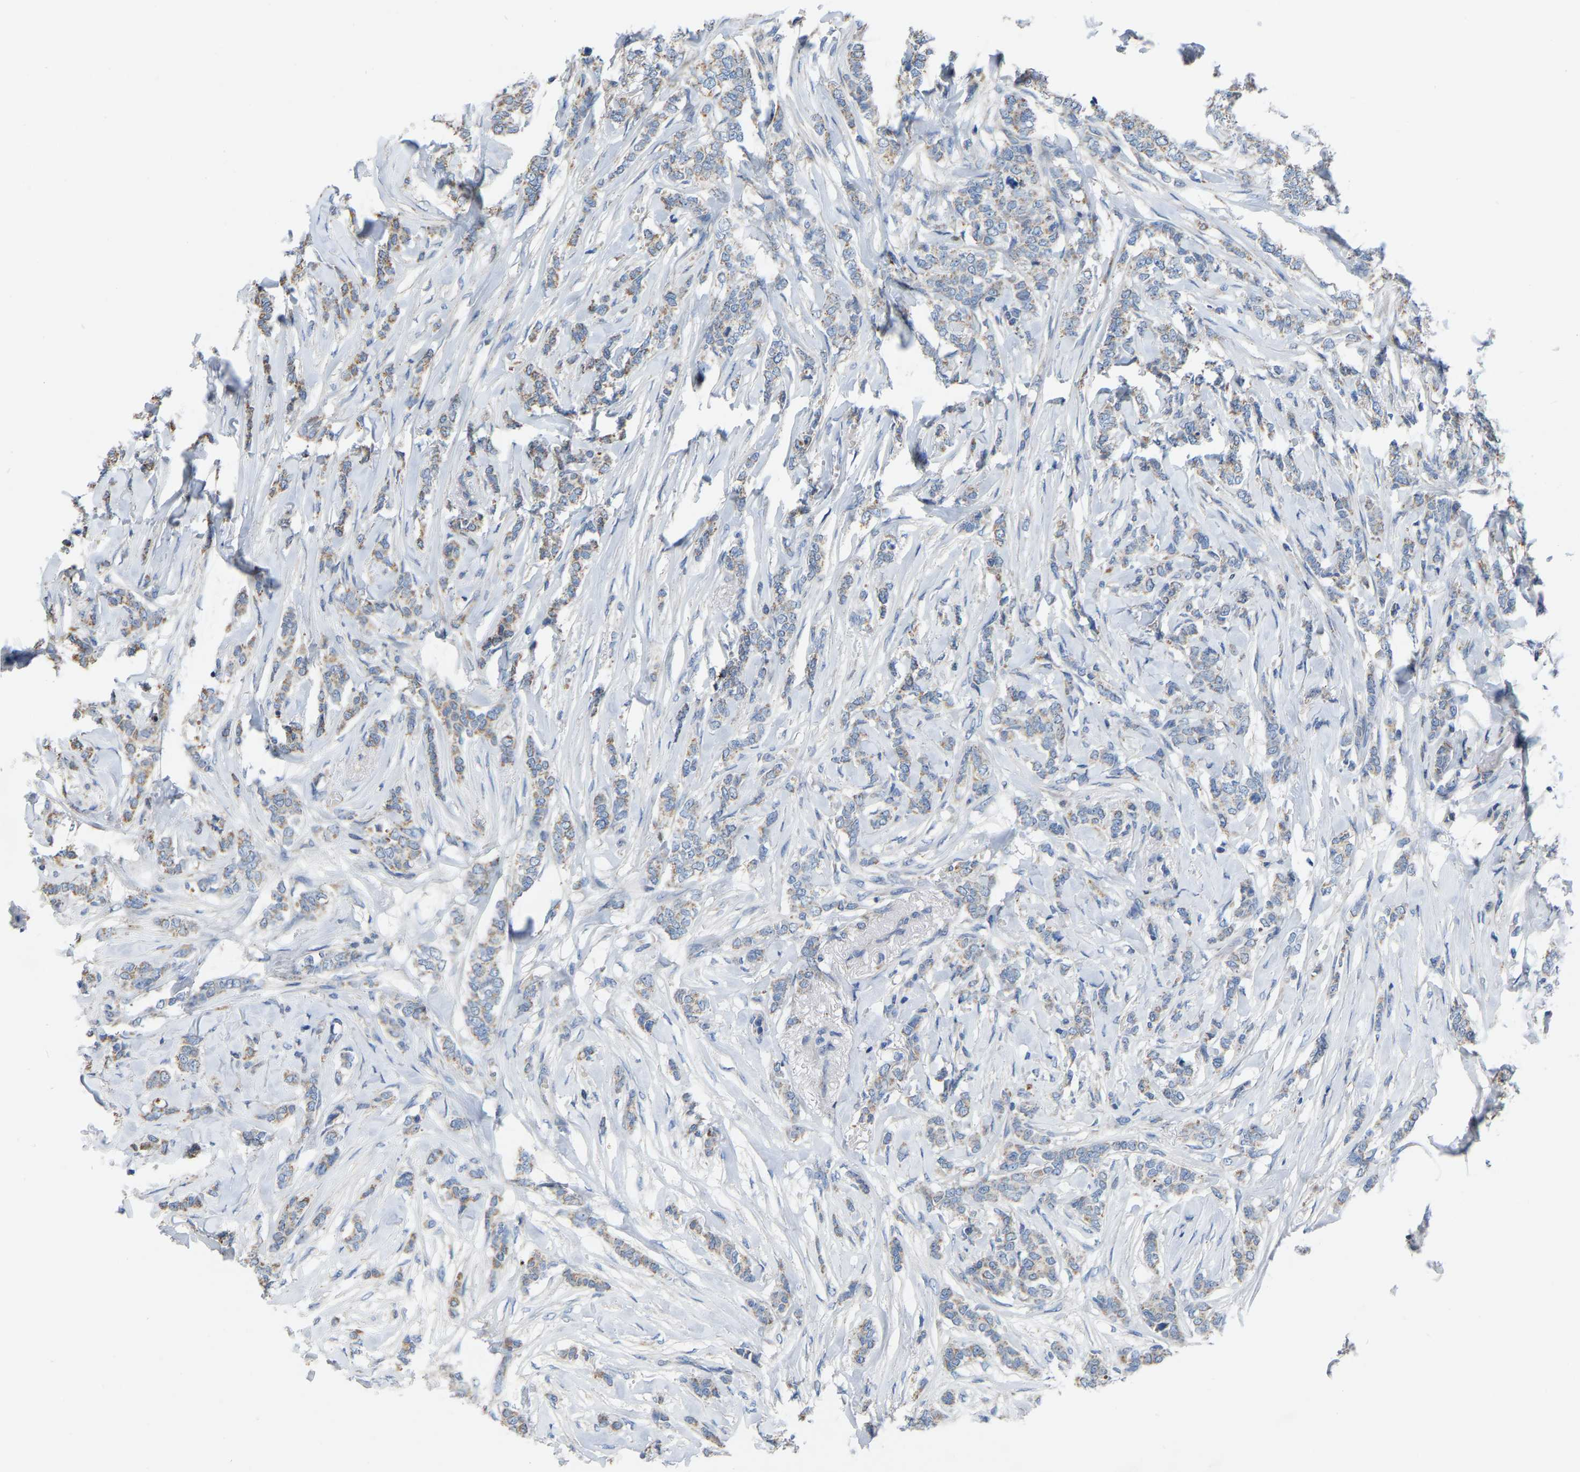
{"staining": {"intensity": "weak", "quantity": ">75%", "location": "cytoplasmic/membranous"}, "tissue": "breast cancer", "cell_type": "Tumor cells", "image_type": "cancer", "snomed": [{"axis": "morphology", "description": "Lobular carcinoma"}, {"axis": "topography", "description": "Skin"}, {"axis": "topography", "description": "Breast"}], "caption": "Immunohistochemistry (IHC) of human breast lobular carcinoma shows low levels of weak cytoplasmic/membranous staining in approximately >75% of tumor cells. (brown staining indicates protein expression, while blue staining denotes nuclei).", "gene": "BCL10", "patient": {"sex": "female", "age": 46}}